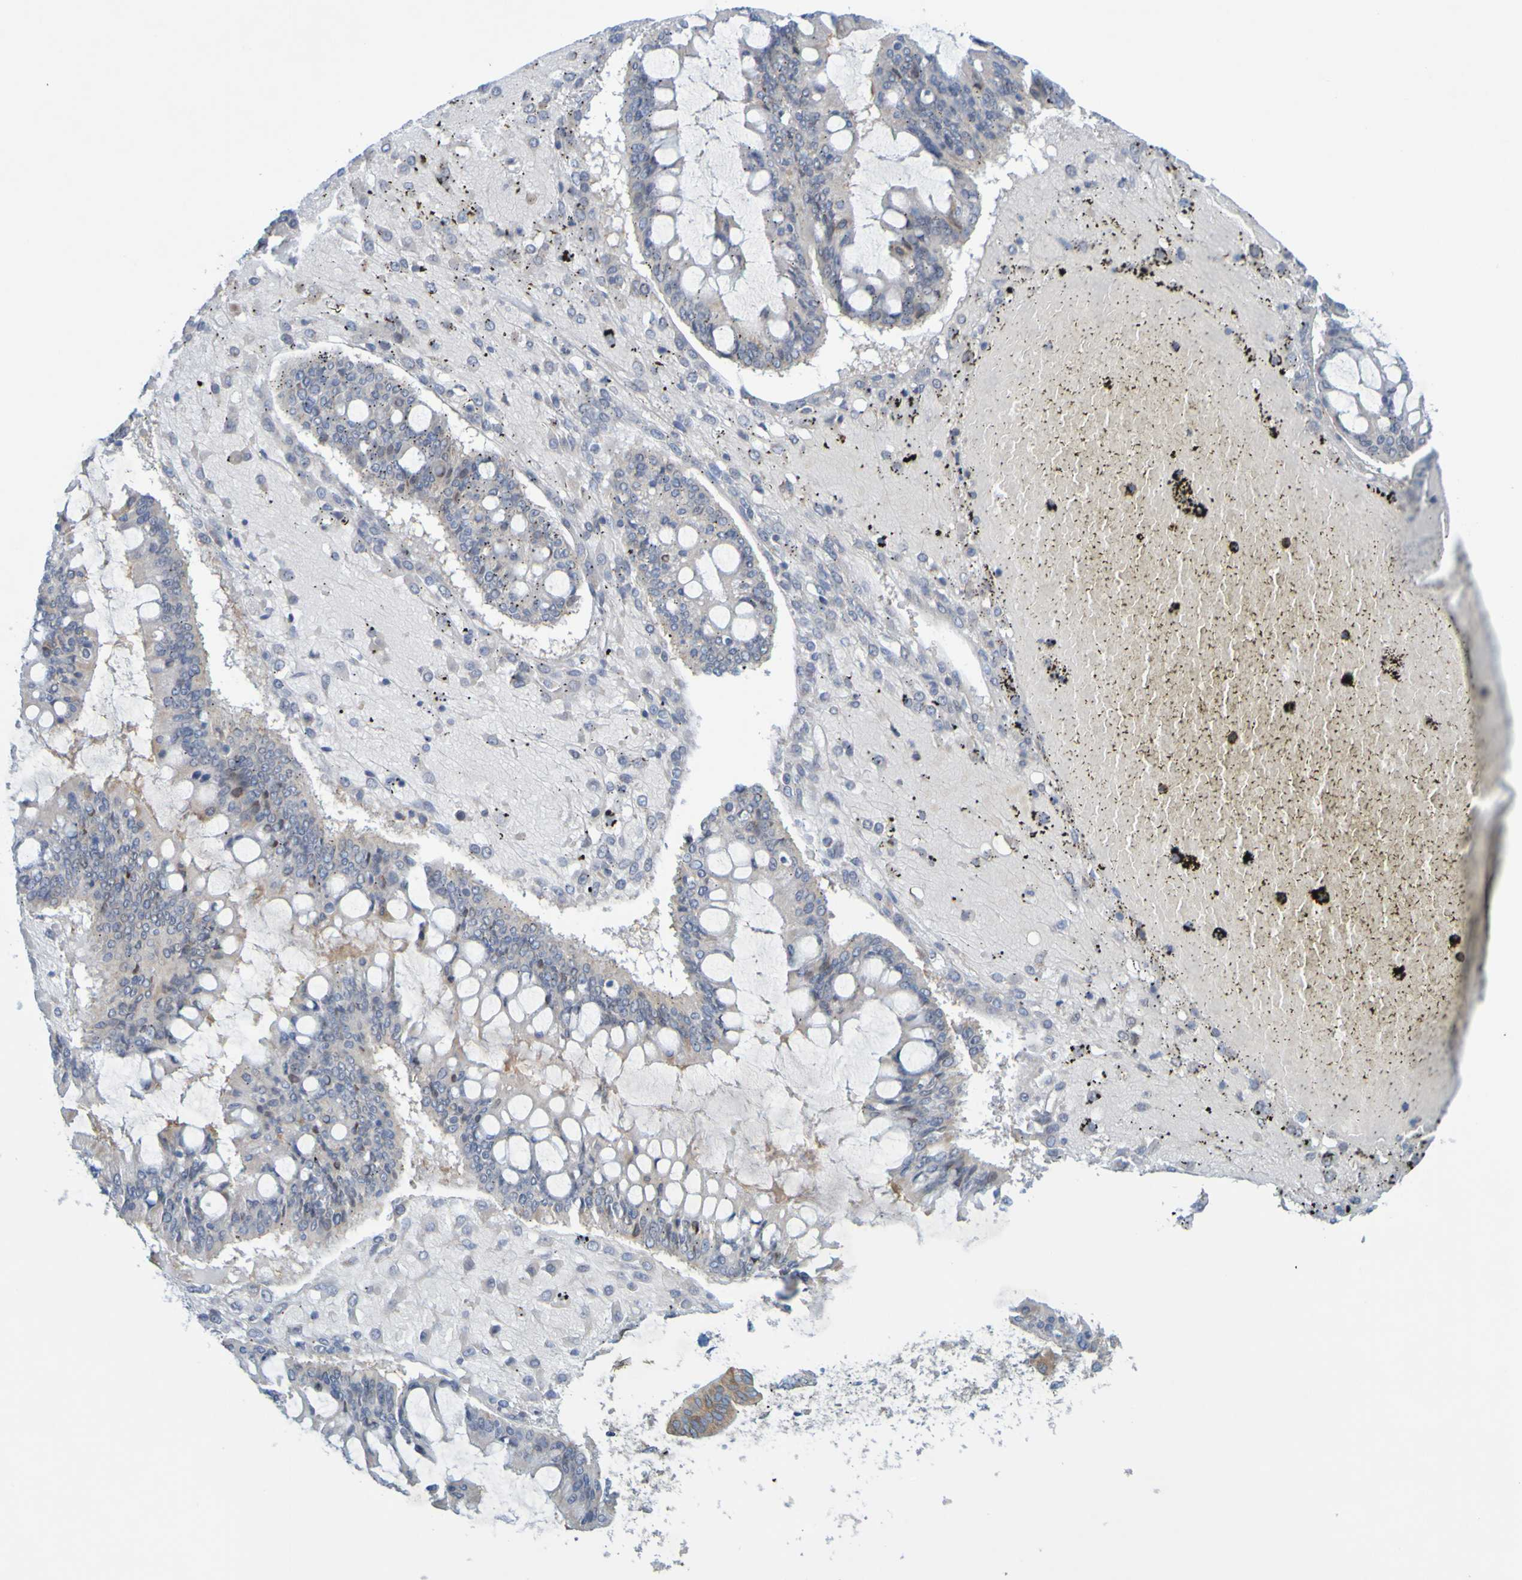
{"staining": {"intensity": "weak", "quantity": "<25%", "location": "cytoplasmic/membranous"}, "tissue": "ovarian cancer", "cell_type": "Tumor cells", "image_type": "cancer", "snomed": [{"axis": "morphology", "description": "Cystadenocarcinoma, mucinous, NOS"}, {"axis": "topography", "description": "Ovary"}], "caption": "IHC histopathology image of ovarian cancer (mucinous cystadenocarcinoma) stained for a protein (brown), which exhibits no expression in tumor cells.", "gene": "MAG", "patient": {"sex": "female", "age": 73}}